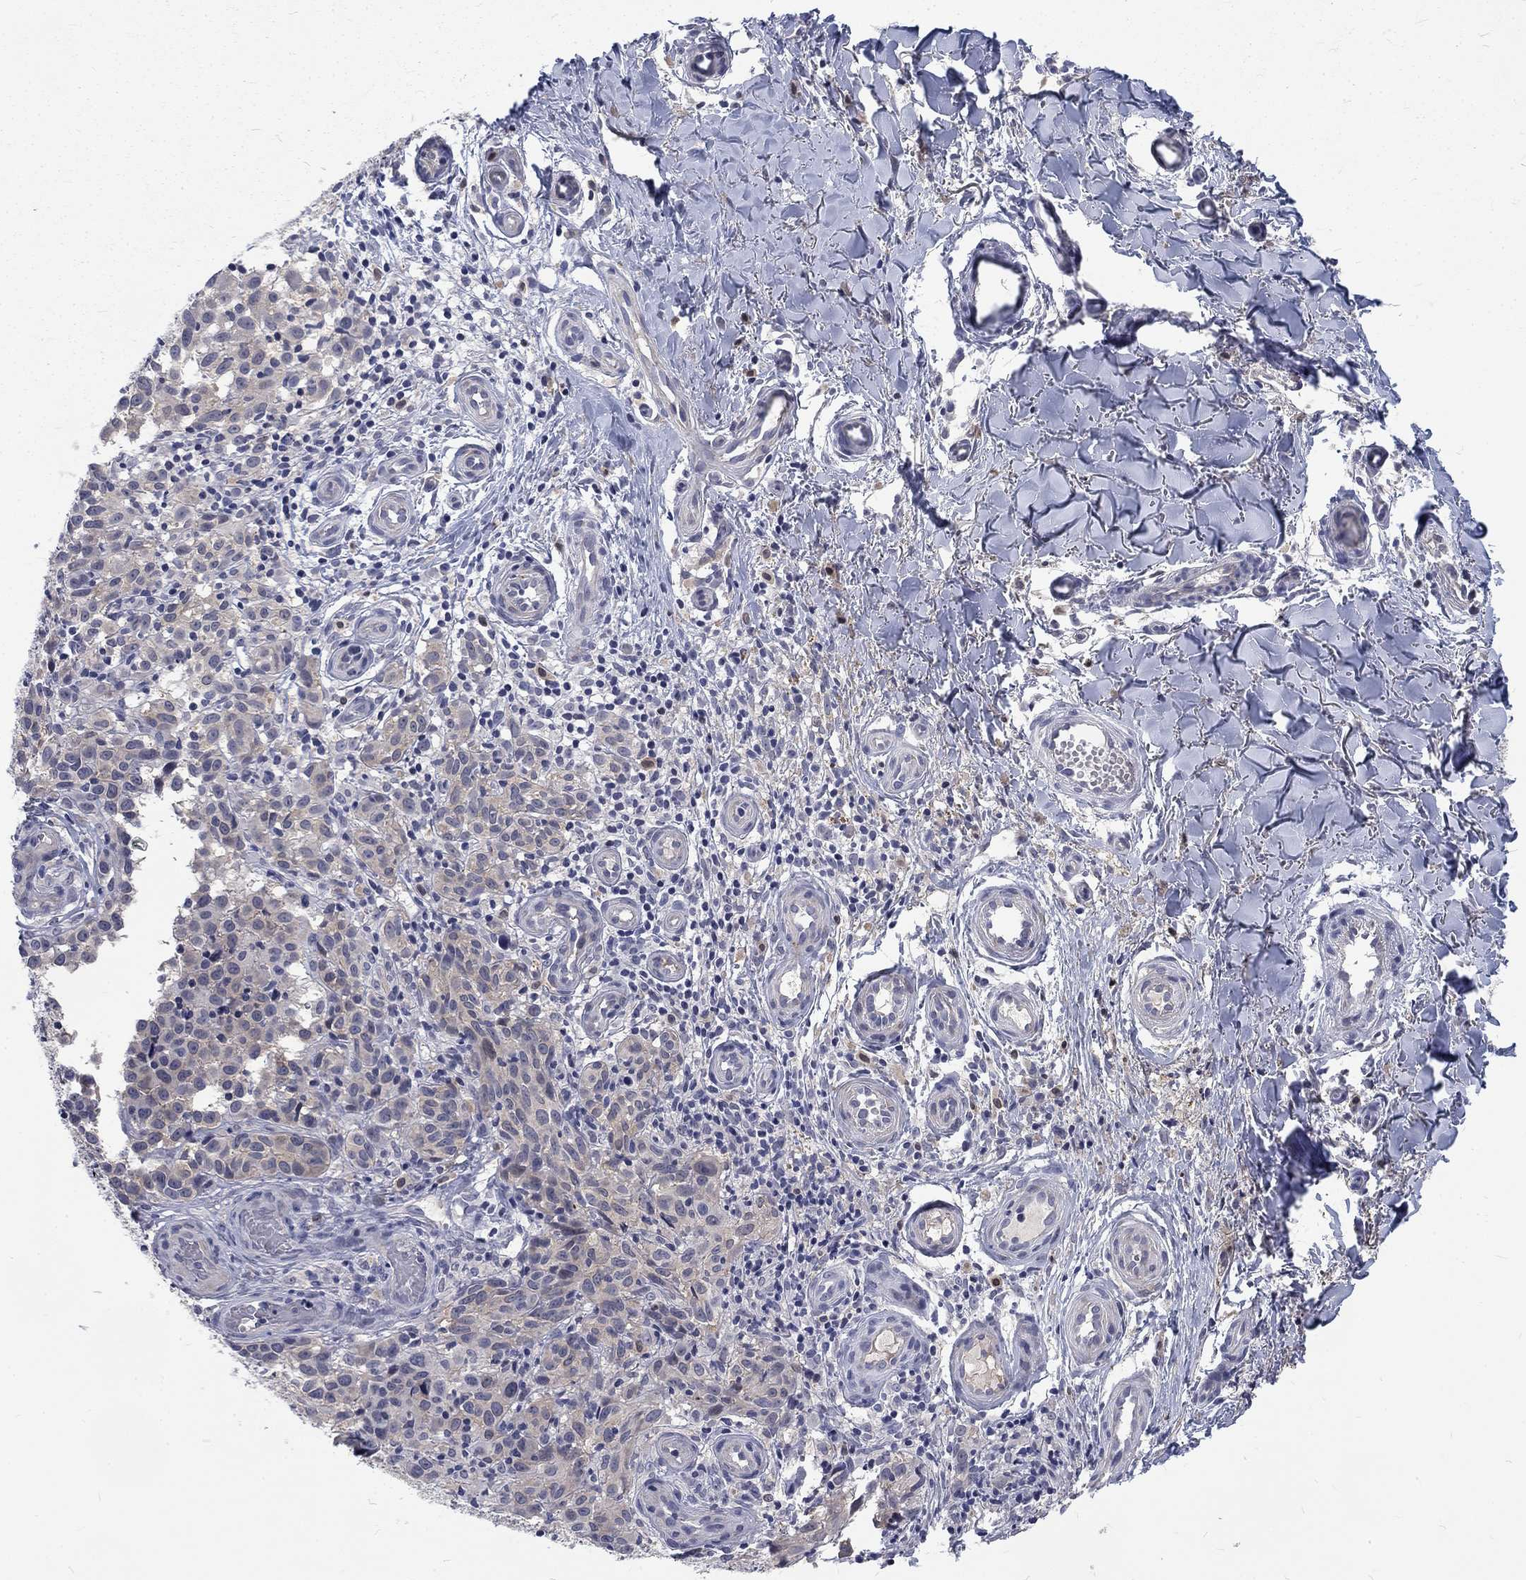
{"staining": {"intensity": "weak", "quantity": "25%-75%", "location": "cytoplasmic/membranous"}, "tissue": "melanoma", "cell_type": "Tumor cells", "image_type": "cancer", "snomed": [{"axis": "morphology", "description": "Malignant melanoma, NOS"}, {"axis": "topography", "description": "Skin"}], "caption": "Tumor cells exhibit weak cytoplasmic/membranous expression in about 25%-75% of cells in melanoma.", "gene": "PHKA1", "patient": {"sex": "female", "age": 53}}